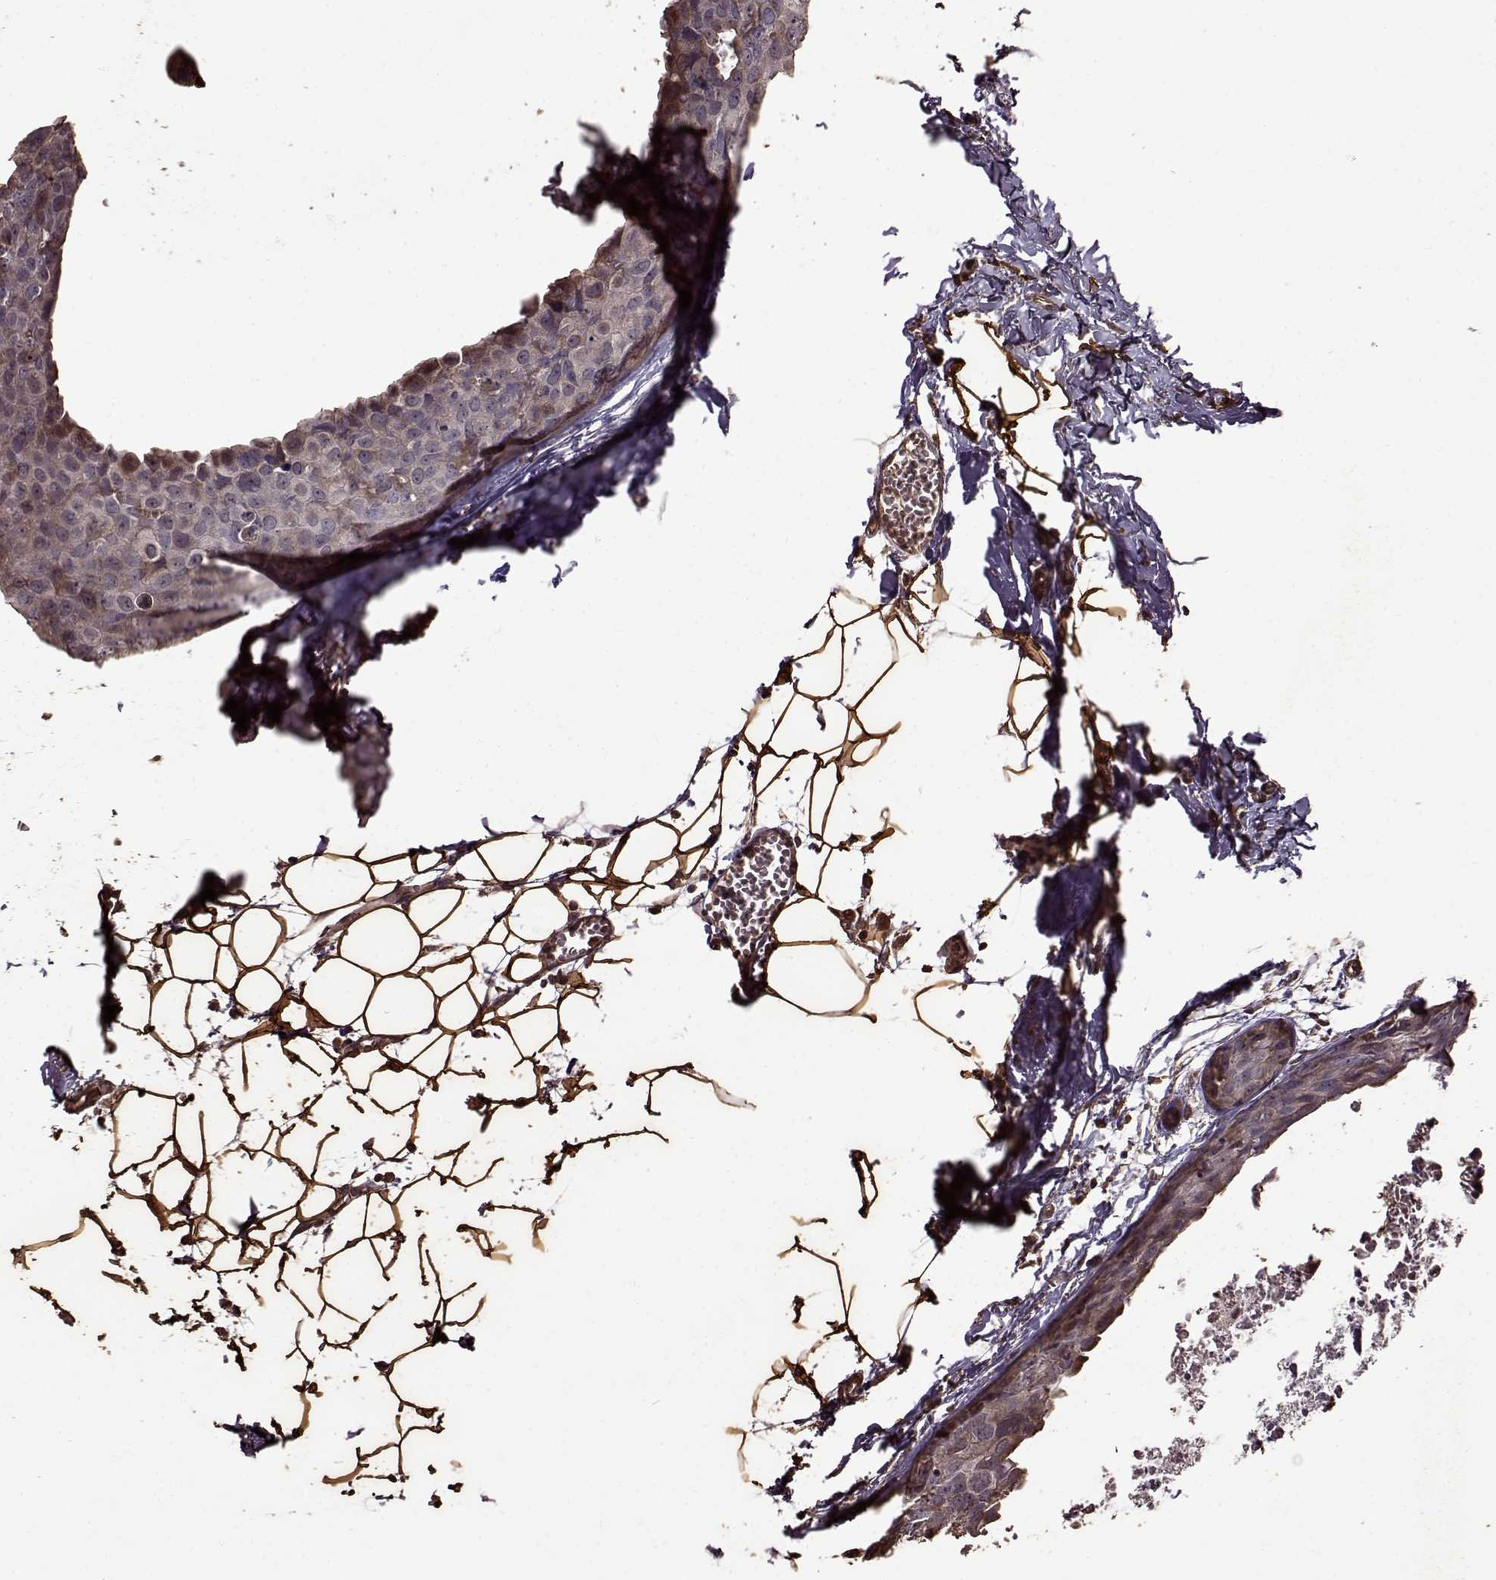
{"staining": {"intensity": "weak", "quantity": "<25%", "location": "cytoplasmic/membranous"}, "tissue": "breast cancer", "cell_type": "Tumor cells", "image_type": "cancer", "snomed": [{"axis": "morphology", "description": "Duct carcinoma"}, {"axis": "topography", "description": "Breast"}], "caption": "Image shows no protein staining in tumor cells of breast cancer tissue. (DAB (3,3'-diaminobenzidine) immunohistochemistry (IHC) with hematoxylin counter stain).", "gene": "FBXW11", "patient": {"sex": "female", "age": 38}}